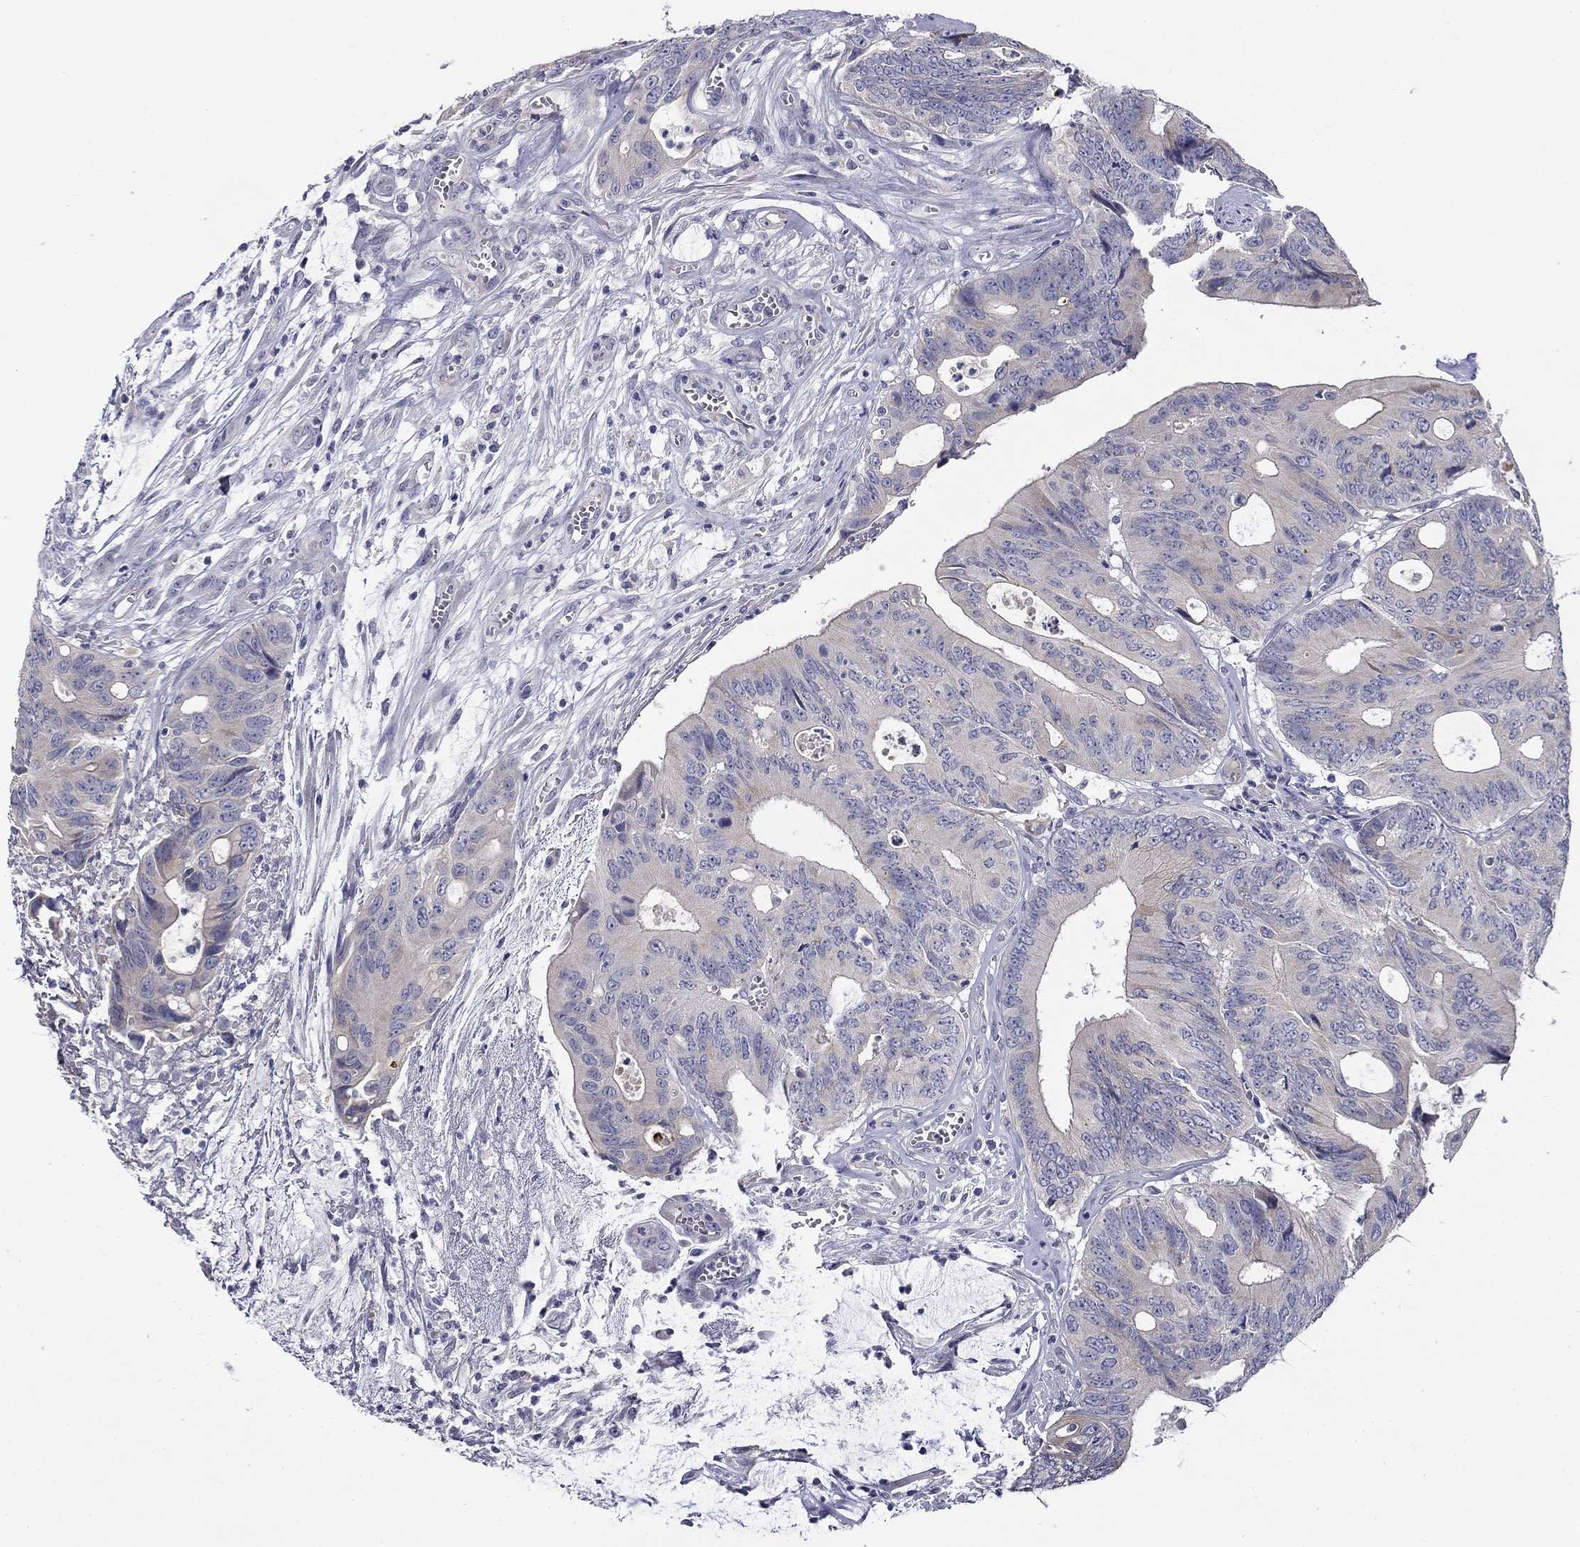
{"staining": {"intensity": "negative", "quantity": "none", "location": "none"}, "tissue": "colorectal cancer", "cell_type": "Tumor cells", "image_type": "cancer", "snomed": [{"axis": "morphology", "description": "Normal tissue, NOS"}, {"axis": "morphology", "description": "Adenocarcinoma, NOS"}, {"axis": "topography", "description": "Colon"}], "caption": "IHC of human colorectal adenocarcinoma demonstrates no positivity in tumor cells.", "gene": "SPATA7", "patient": {"sex": "male", "age": 65}}